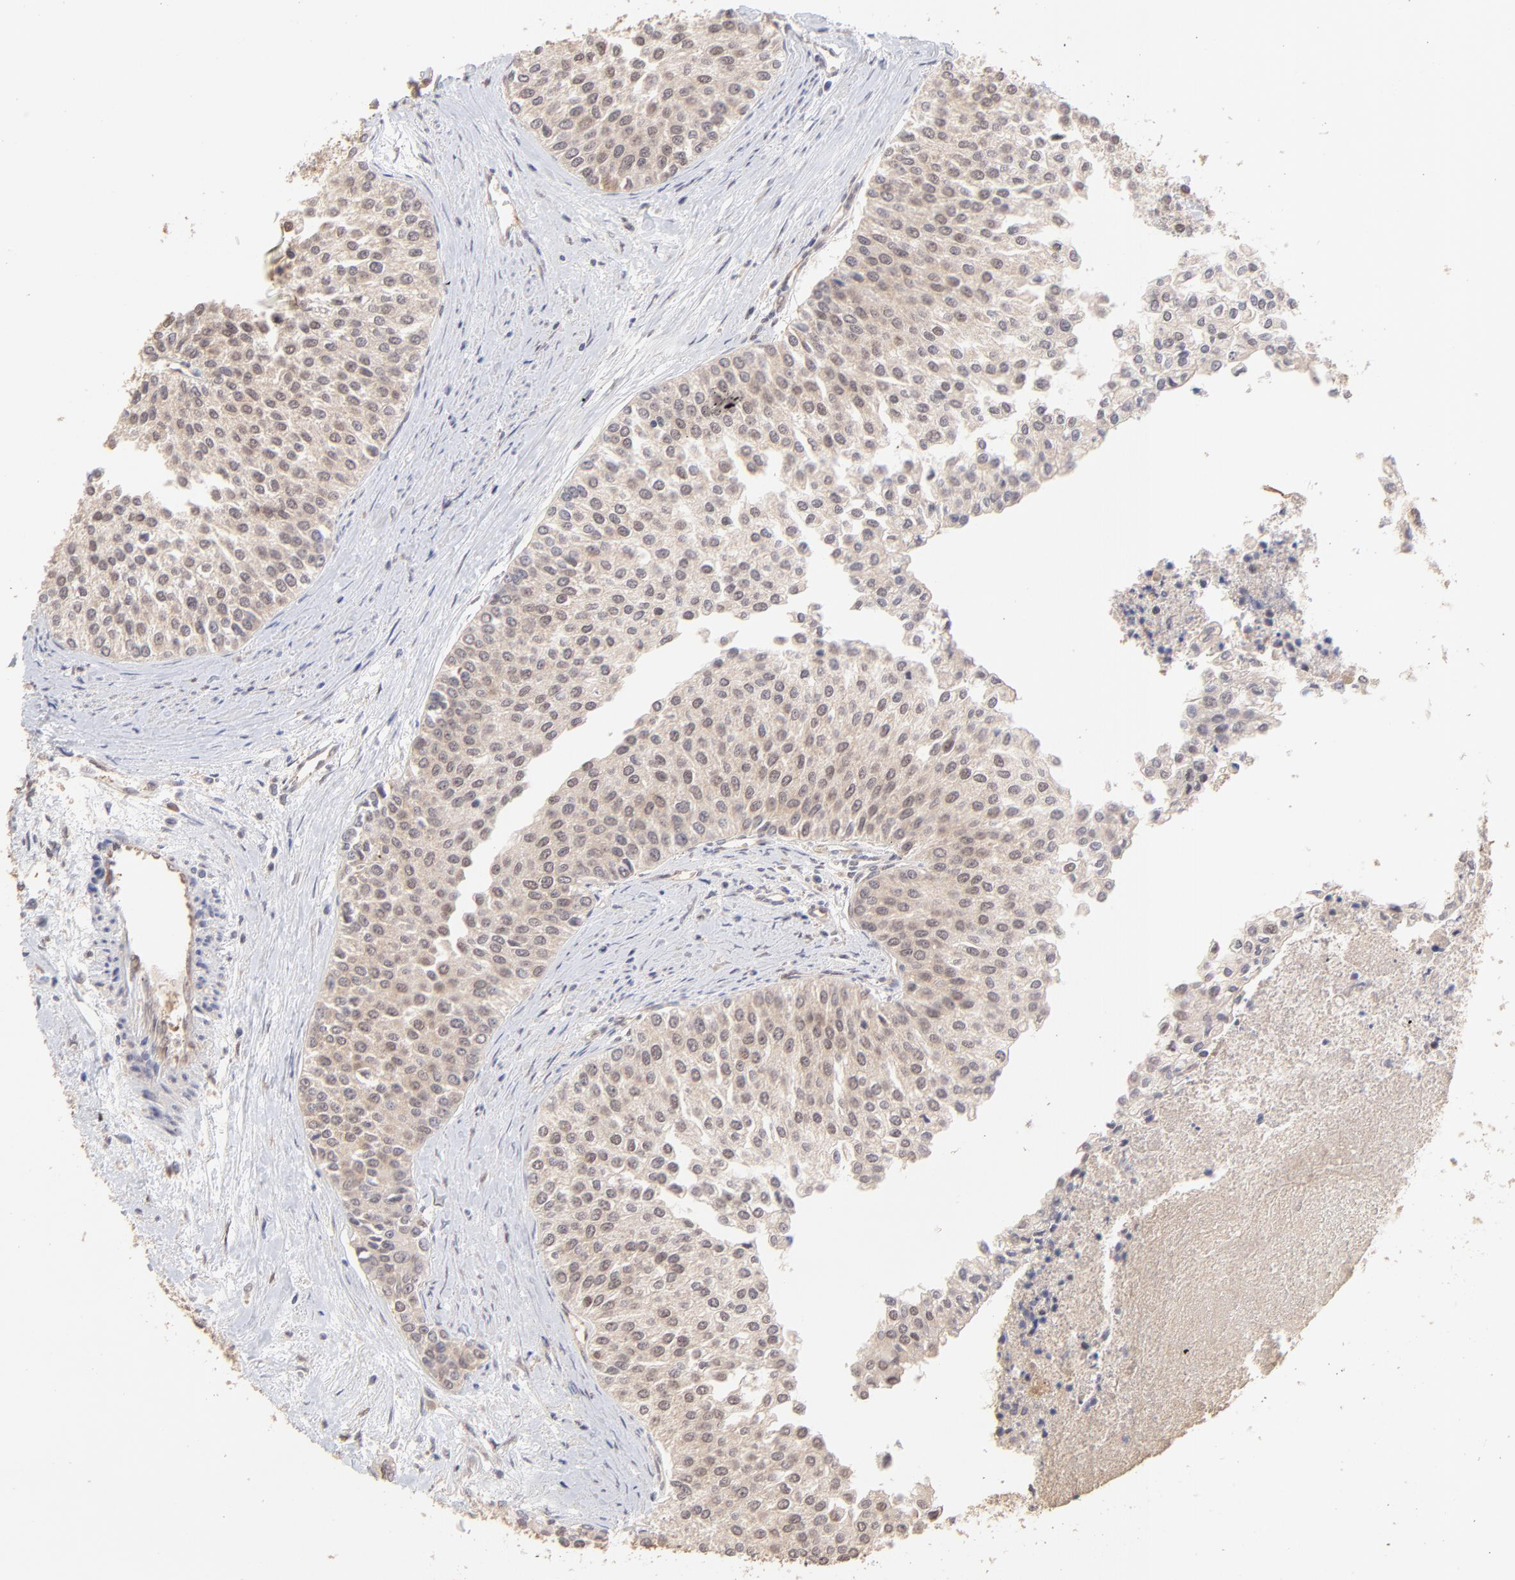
{"staining": {"intensity": "weak", "quantity": "25%-75%", "location": "cytoplasmic/membranous,nuclear"}, "tissue": "urothelial cancer", "cell_type": "Tumor cells", "image_type": "cancer", "snomed": [{"axis": "morphology", "description": "Urothelial carcinoma, Low grade"}, {"axis": "topography", "description": "Urinary bladder"}], "caption": "Protein expression analysis of human urothelial carcinoma (low-grade) reveals weak cytoplasmic/membranous and nuclear expression in approximately 25%-75% of tumor cells.", "gene": "PSMD14", "patient": {"sex": "female", "age": 73}}